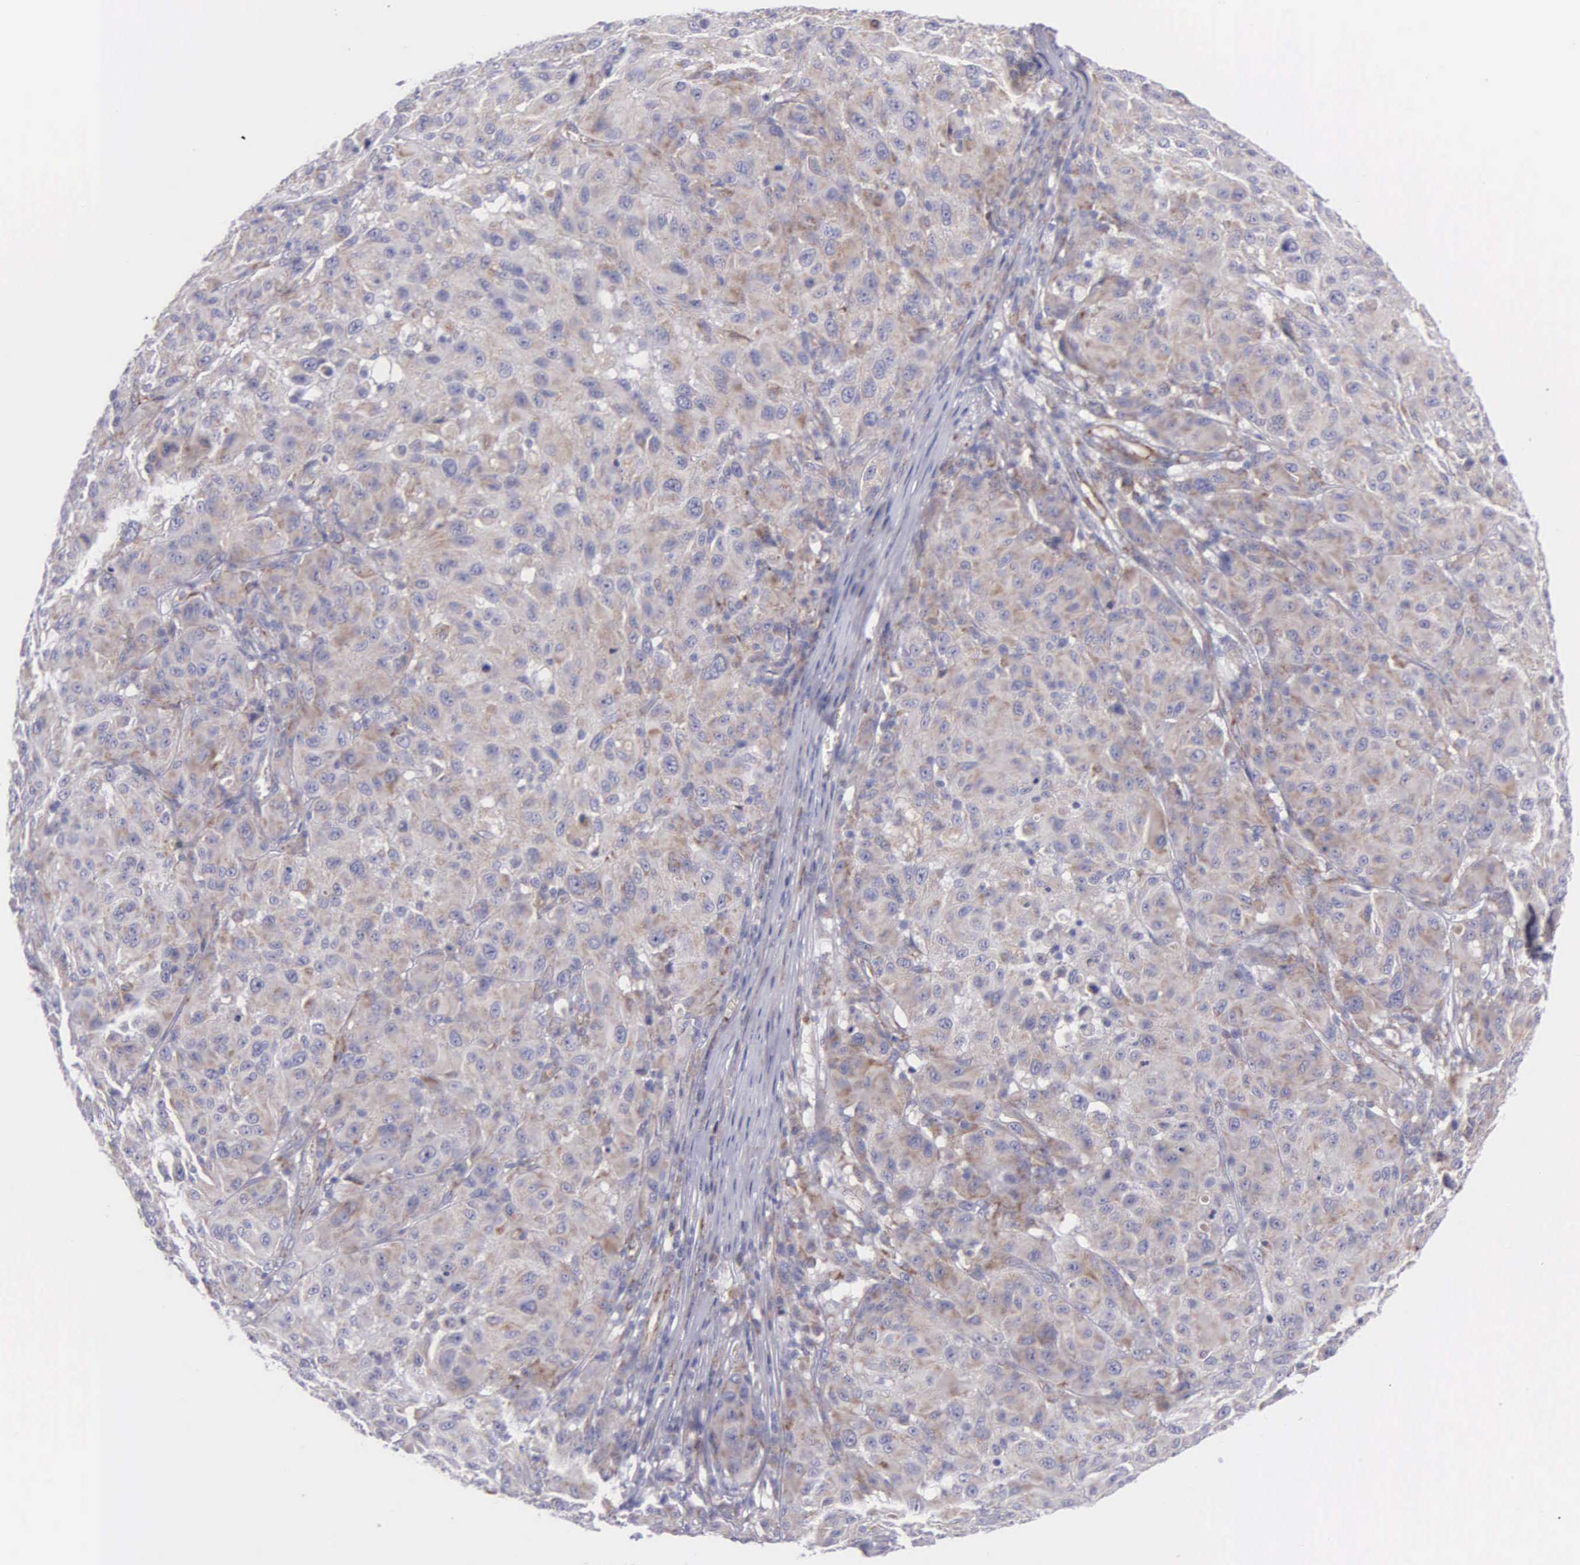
{"staining": {"intensity": "weak", "quantity": "25%-75%", "location": "cytoplasmic/membranous"}, "tissue": "melanoma", "cell_type": "Tumor cells", "image_type": "cancer", "snomed": [{"axis": "morphology", "description": "Malignant melanoma, NOS"}, {"axis": "topography", "description": "Skin"}], "caption": "Melanoma stained with a brown dye demonstrates weak cytoplasmic/membranous positive expression in about 25%-75% of tumor cells.", "gene": "SYNJ2BP", "patient": {"sex": "female", "age": 77}}